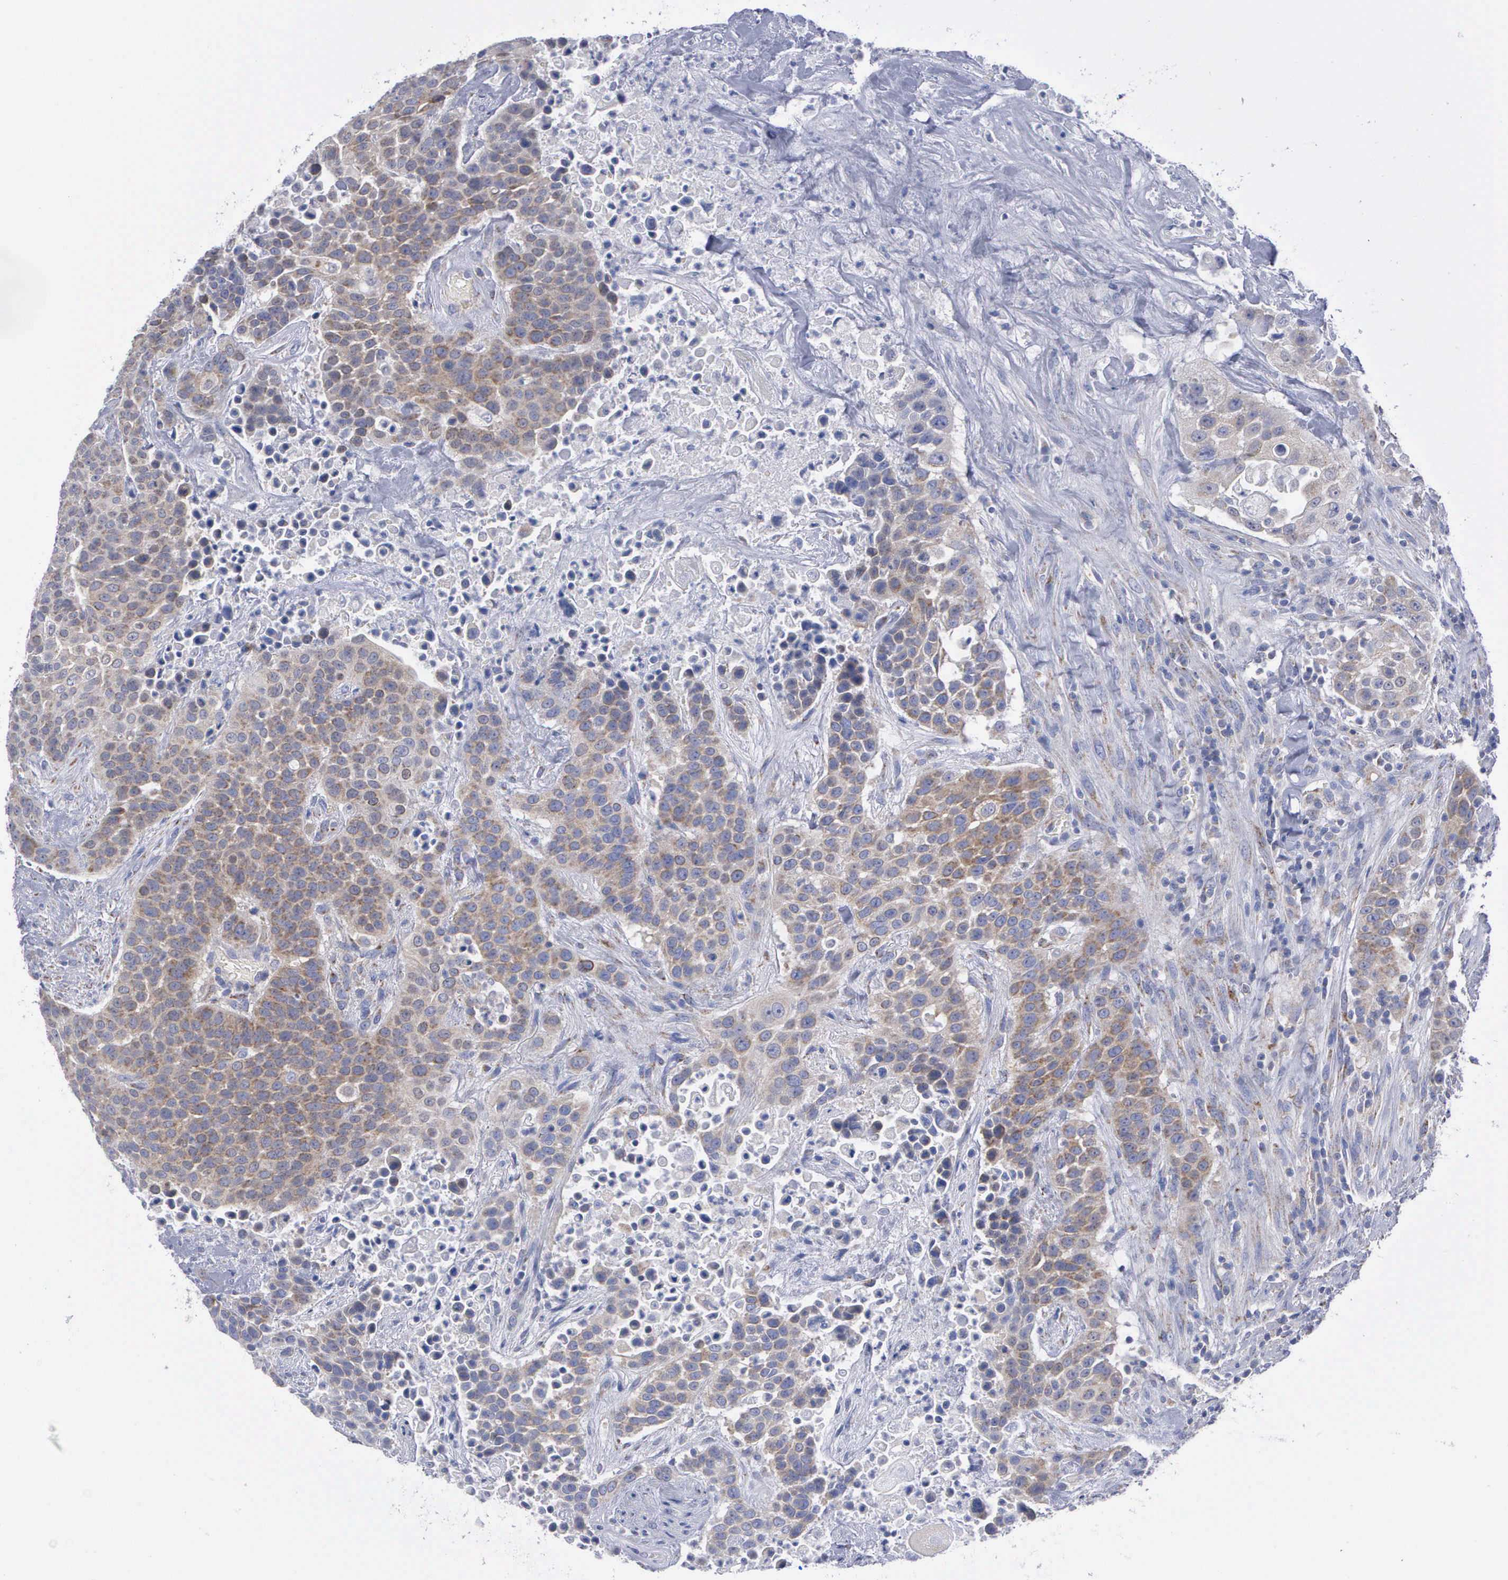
{"staining": {"intensity": "weak", "quantity": "25%-75%", "location": "cytoplasmic/membranous"}, "tissue": "urothelial cancer", "cell_type": "Tumor cells", "image_type": "cancer", "snomed": [{"axis": "morphology", "description": "Urothelial carcinoma, High grade"}, {"axis": "topography", "description": "Urinary bladder"}], "caption": "Immunohistochemical staining of human high-grade urothelial carcinoma reveals low levels of weak cytoplasmic/membranous staining in about 25%-75% of tumor cells. (DAB IHC, brown staining for protein, blue staining for nuclei).", "gene": "APOOL", "patient": {"sex": "male", "age": 74}}